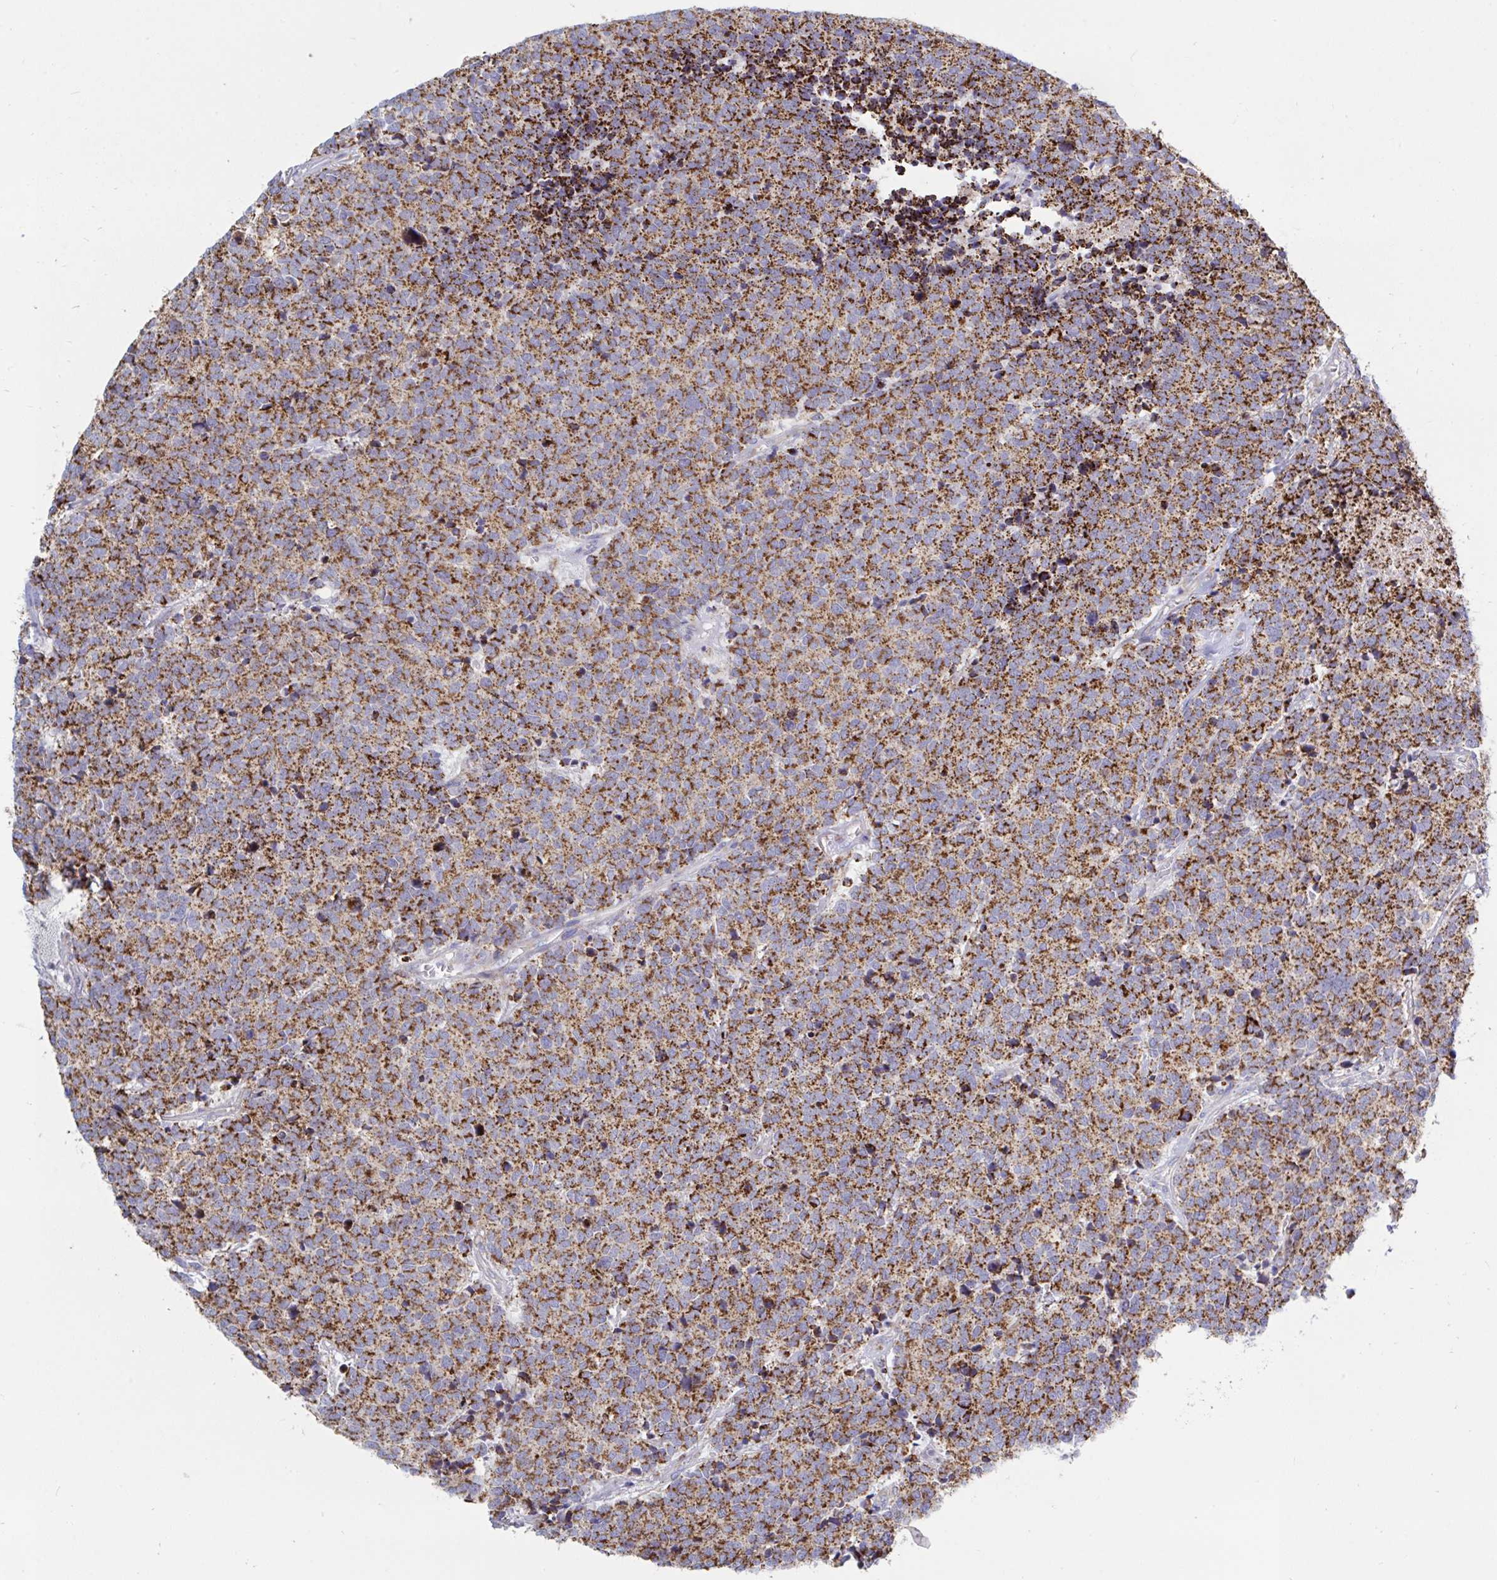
{"staining": {"intensity": "moderate", "quantity": ">75%", "location": "cytoplasmic/membranous"}, "tissue": "carcinoid", "cell_type": "Tumor cells", "image_type": "cancer", "snomed": [{"axis": "morphology", "description": "Carcinoid, malignant, NOS"}, {"axis": "topography", "description": "Skin"}], "caption": "Immunohistochemistry of human carcinoid (malignant) exhibits medium levels of moderate cytoplasmic/membranous positivity in about >75% of tumor cells. The staining was performed using DAB (3,3'-diaminobenzidine), with brown indicating positive protein expression. Nuclei are stained blue with hematoxylin.", "gene": "HSPE1", "patient": {"sex": "female", "age": 79}}